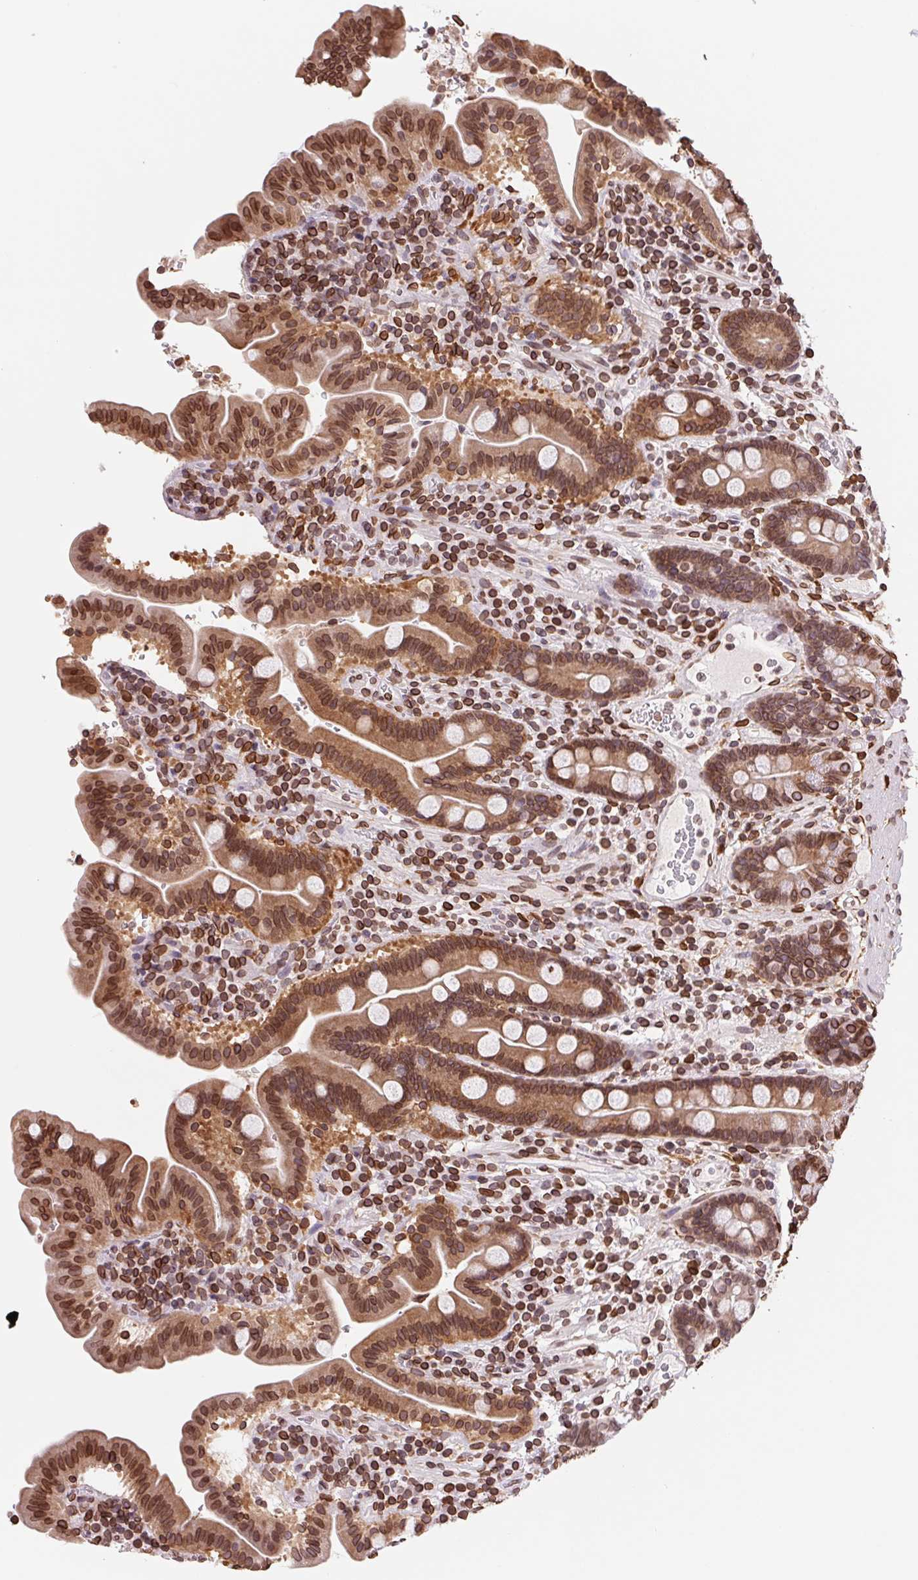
{"staining": {"intensity": "strong", "quantity": ">75%", "location": "cytoplasmic/membranous,nuclear"}, "tissue": "small intestine", "cell_type": "Glandular cells", "image_type": "normal", "snomed": [{"axis": "morphology", "description": "Normal tissue, NOS"}, {"axis": "topography", "description": "Small intestine"}], "caption": "Brown immunohistochemical staining in normal small intestine exhibits strong cytoplasmic/membranous,nuclear expression in about >75% of glandular cells.", "gene": "LMNB2", "patient": {"sex": "male", "age": 26}}